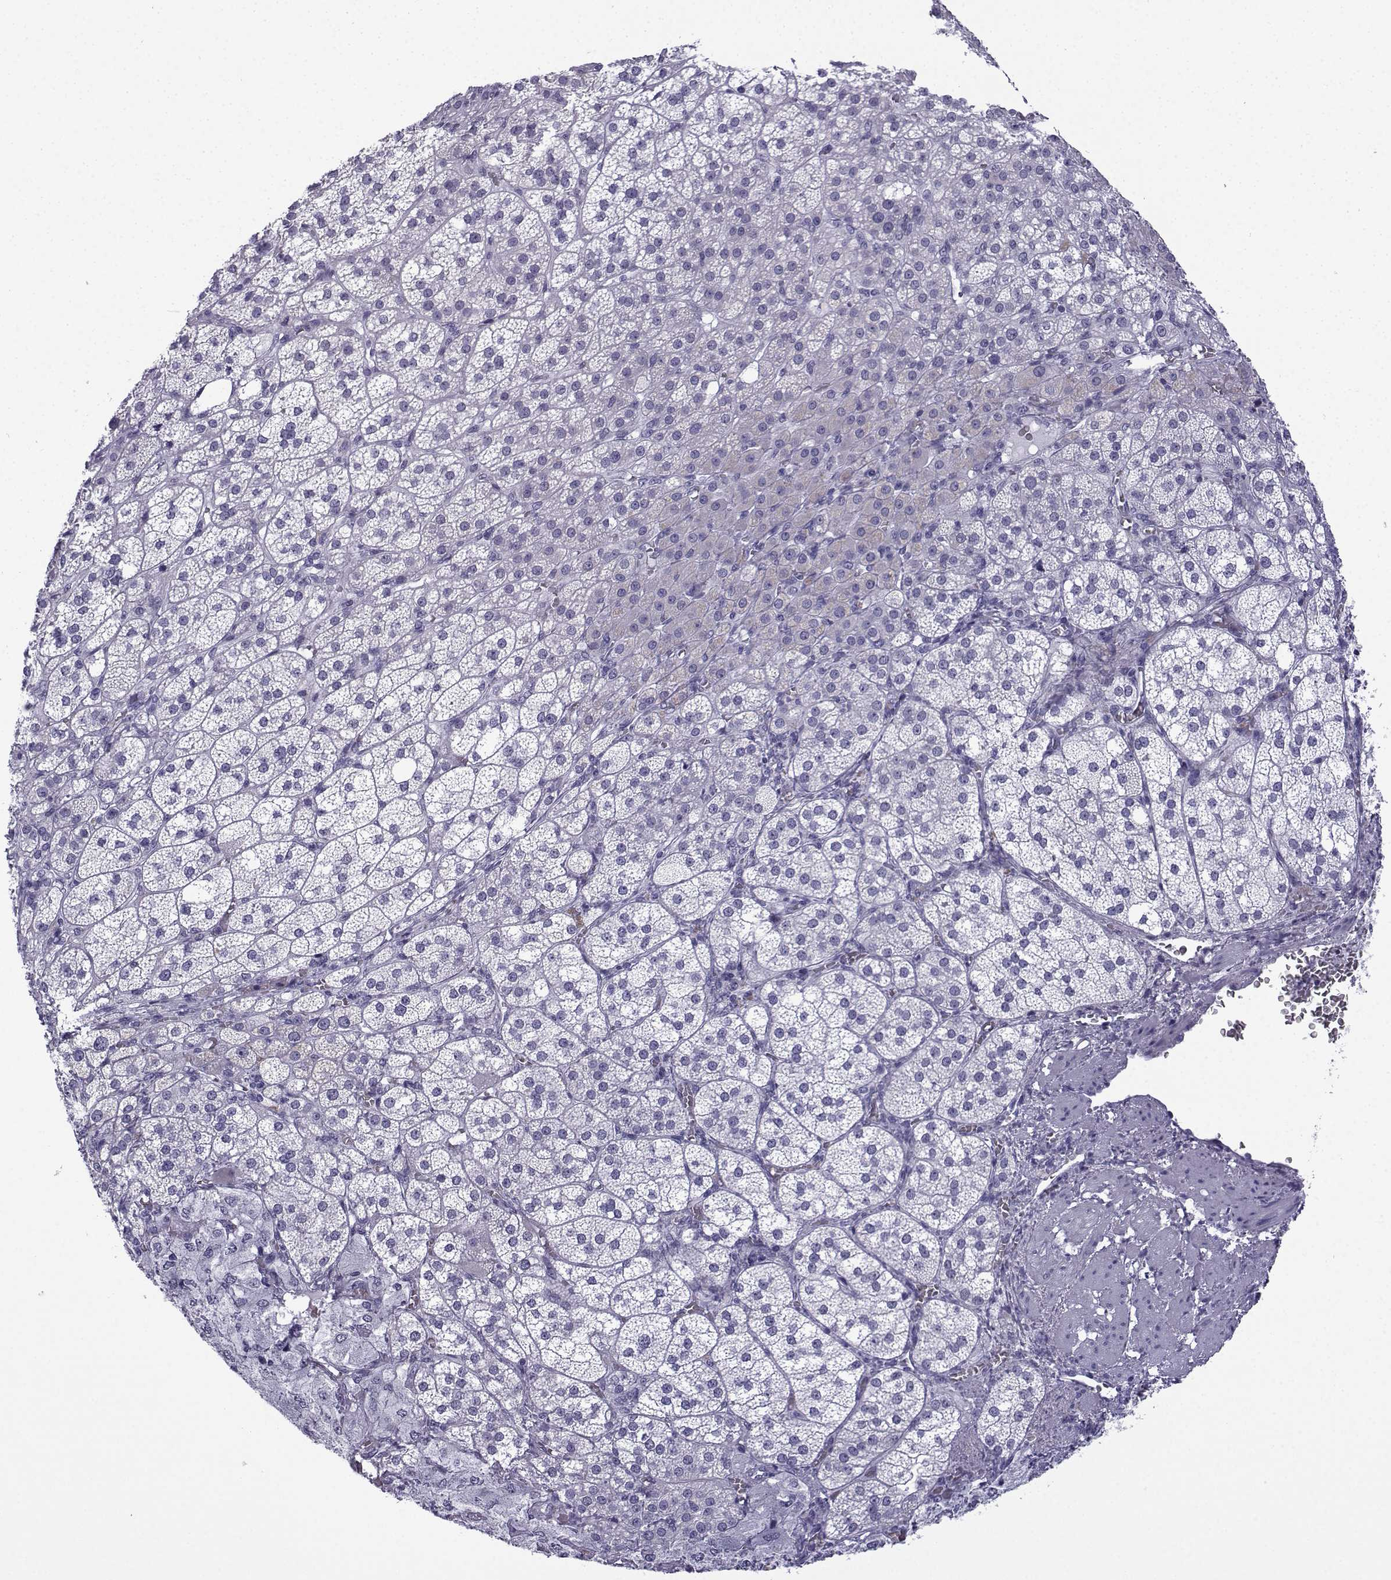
{"staining": {"intensity": "negative", "quantity": "none", "location": "none"}, "tissue": "adrenal gland", "cell_type": "Glandular cells", "image_type": "normal", "snomed": [{"axis": "morphology", "description": "Normal tissue, NOS"}, {"axis": "topography", "description": "Adrenal gland"}], "caption": "DAB immunohistochemical staining of normal human adrenal gland reveals no significant positivity in glandular cells.", "gene": "ACRBP", "patient": {"sex": "female", "age": 60}}